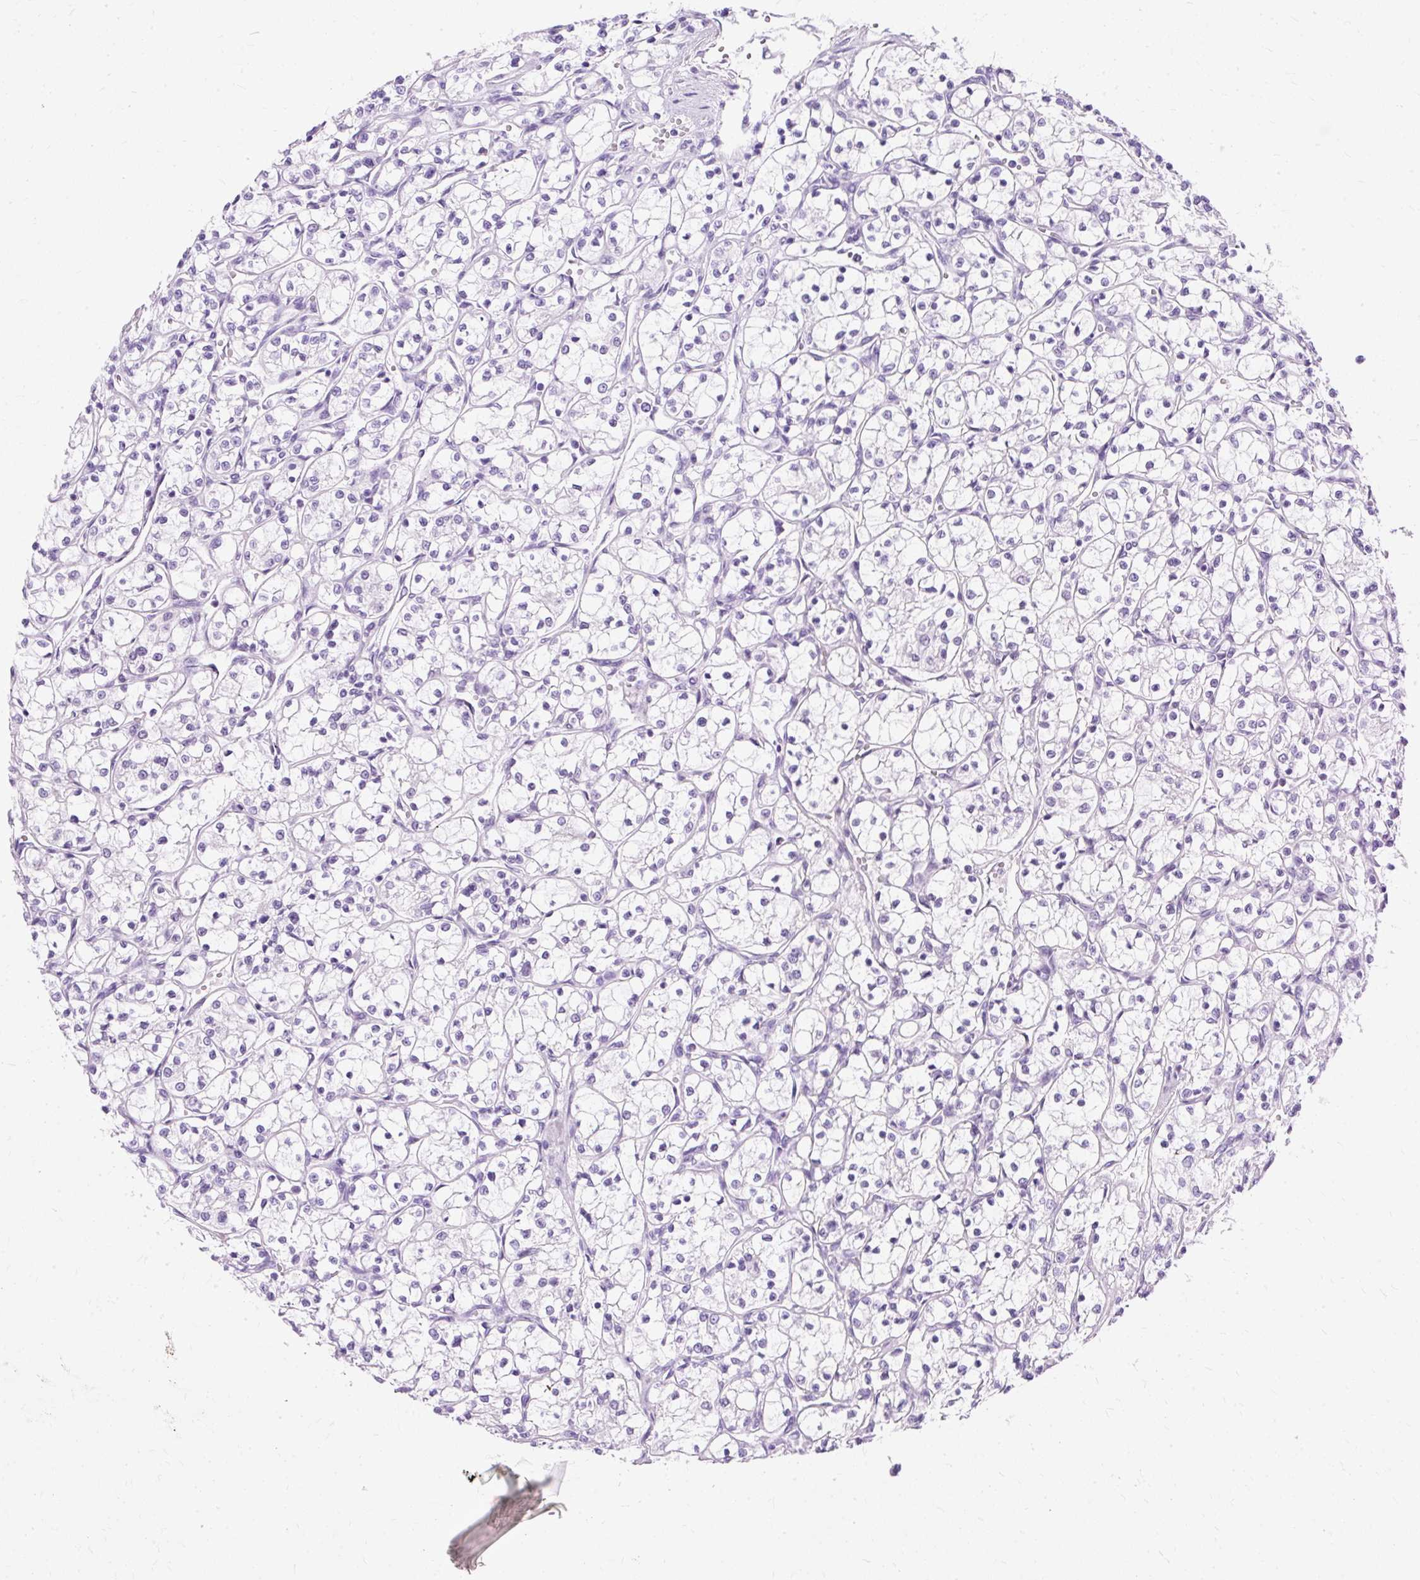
{"staining": {"intensity": "negative", "quantity": "none", "location": "none"}, "tissue": "renal cancer", "cell_type": "Tumor cells", "image_type": "cancer", "snomed": [{"axis": "morphology", "description": "Adenocarcinoma, NOS"}, {"axis": "topography", "description": "Kidney"}], "caption": "Tumor cells show no significant staining in adenocarcinoma (renal).", "gene": "PVALB", "patient": {"sex": "female", "age": 69}}